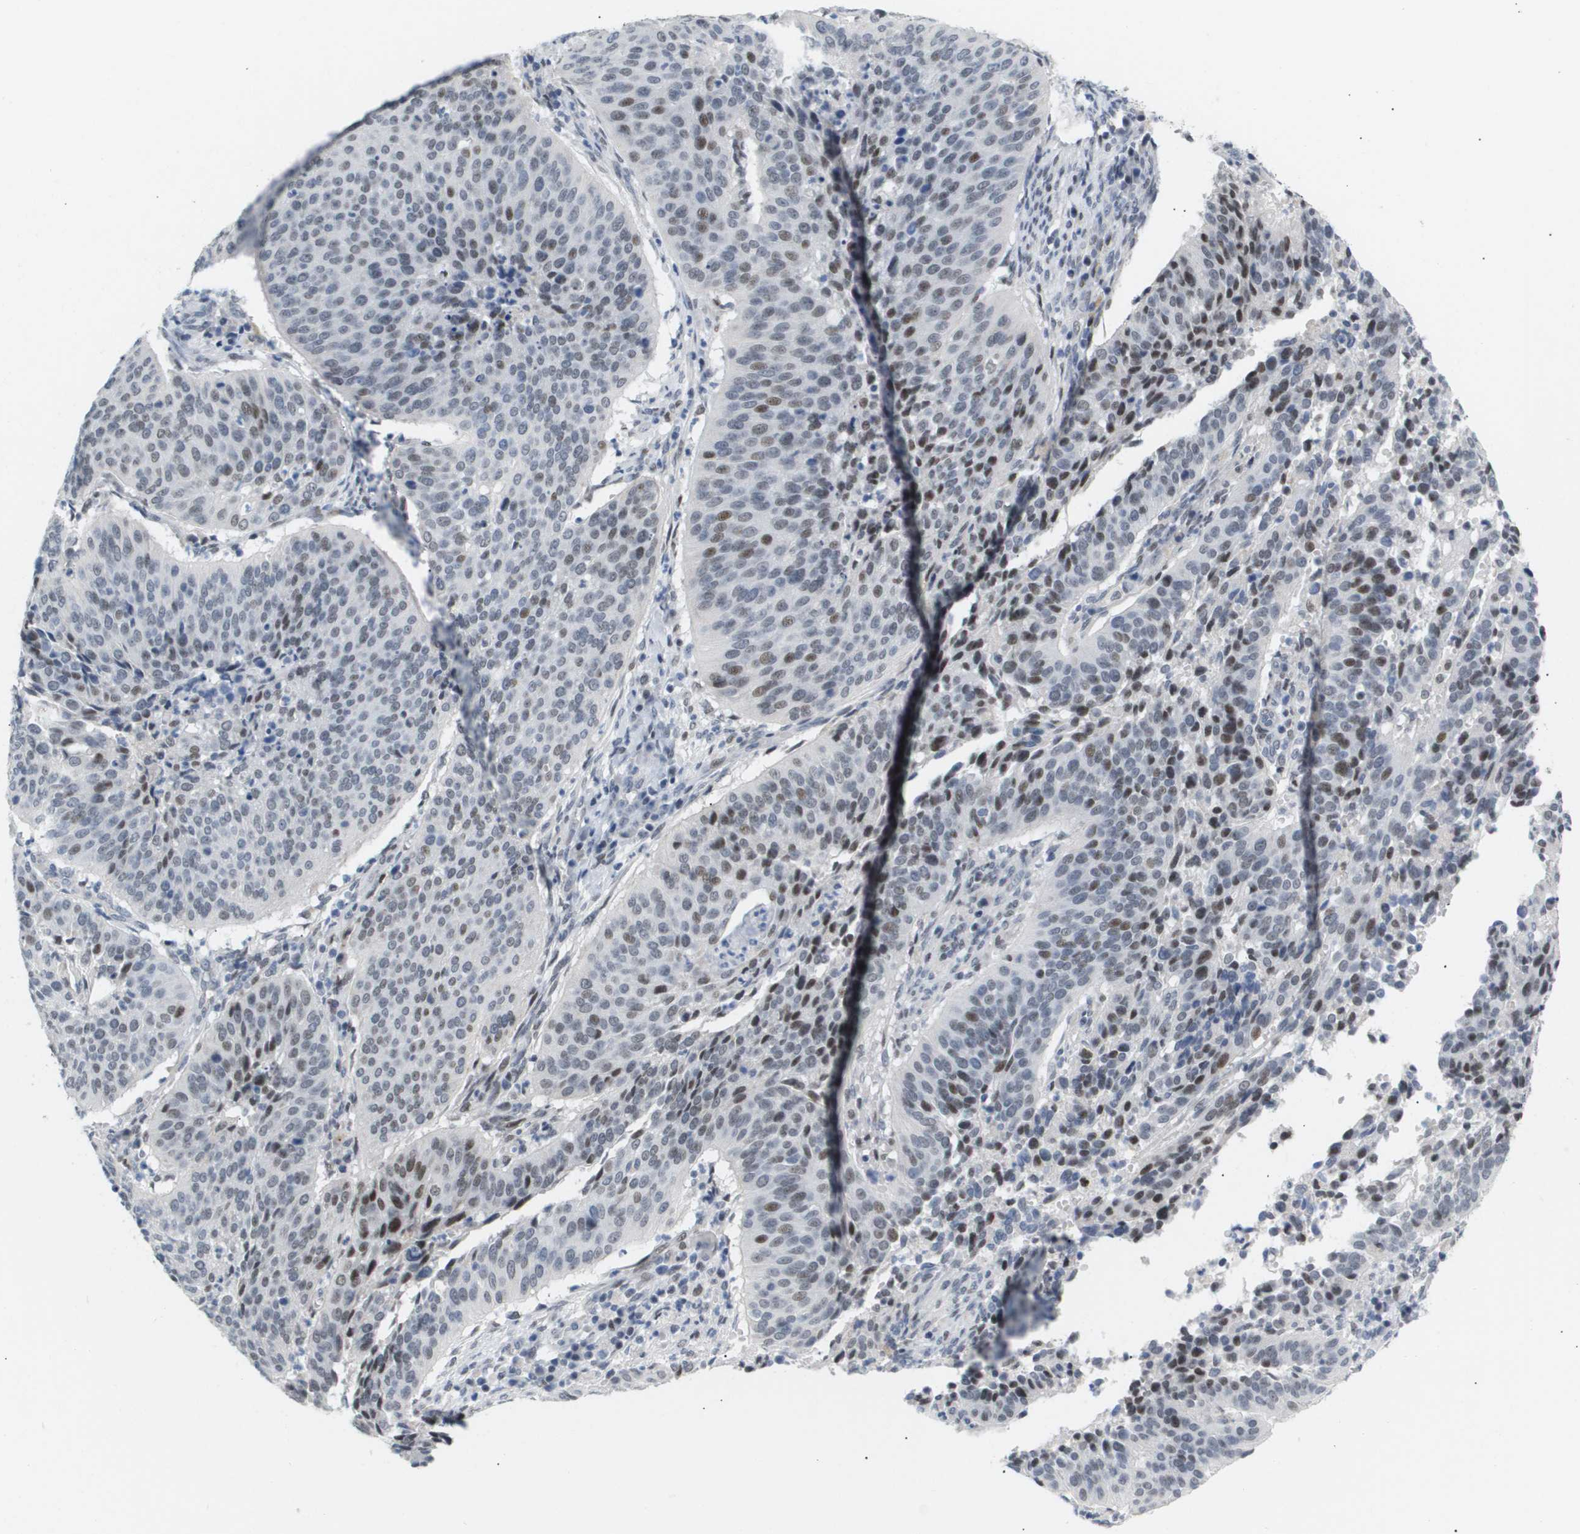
{"staining": {"intensity": "moderate", "quantity": "25%-75%", "location": "nuclear"}, "tissue": "cervical cancer", "cell_type": "Tumor cells", "image_type": "cancer", "snomed": [{"axis": "morphology", "description": "Normal tissue, NOS"}, {"axis": "morphology", "description": "Squamous cell carcinoma, NOS"}, {"axis": "topography", "description": "Cervix"}], "caption": "Cervical cancer stained for a protein demonstrates moderate nuclear positivity in tumor cells. (brown staining indicates protein expression, while blue staining denotes nuclei).", "gene": "PPARD", "patient": {"sex": "female", "age": 39}}